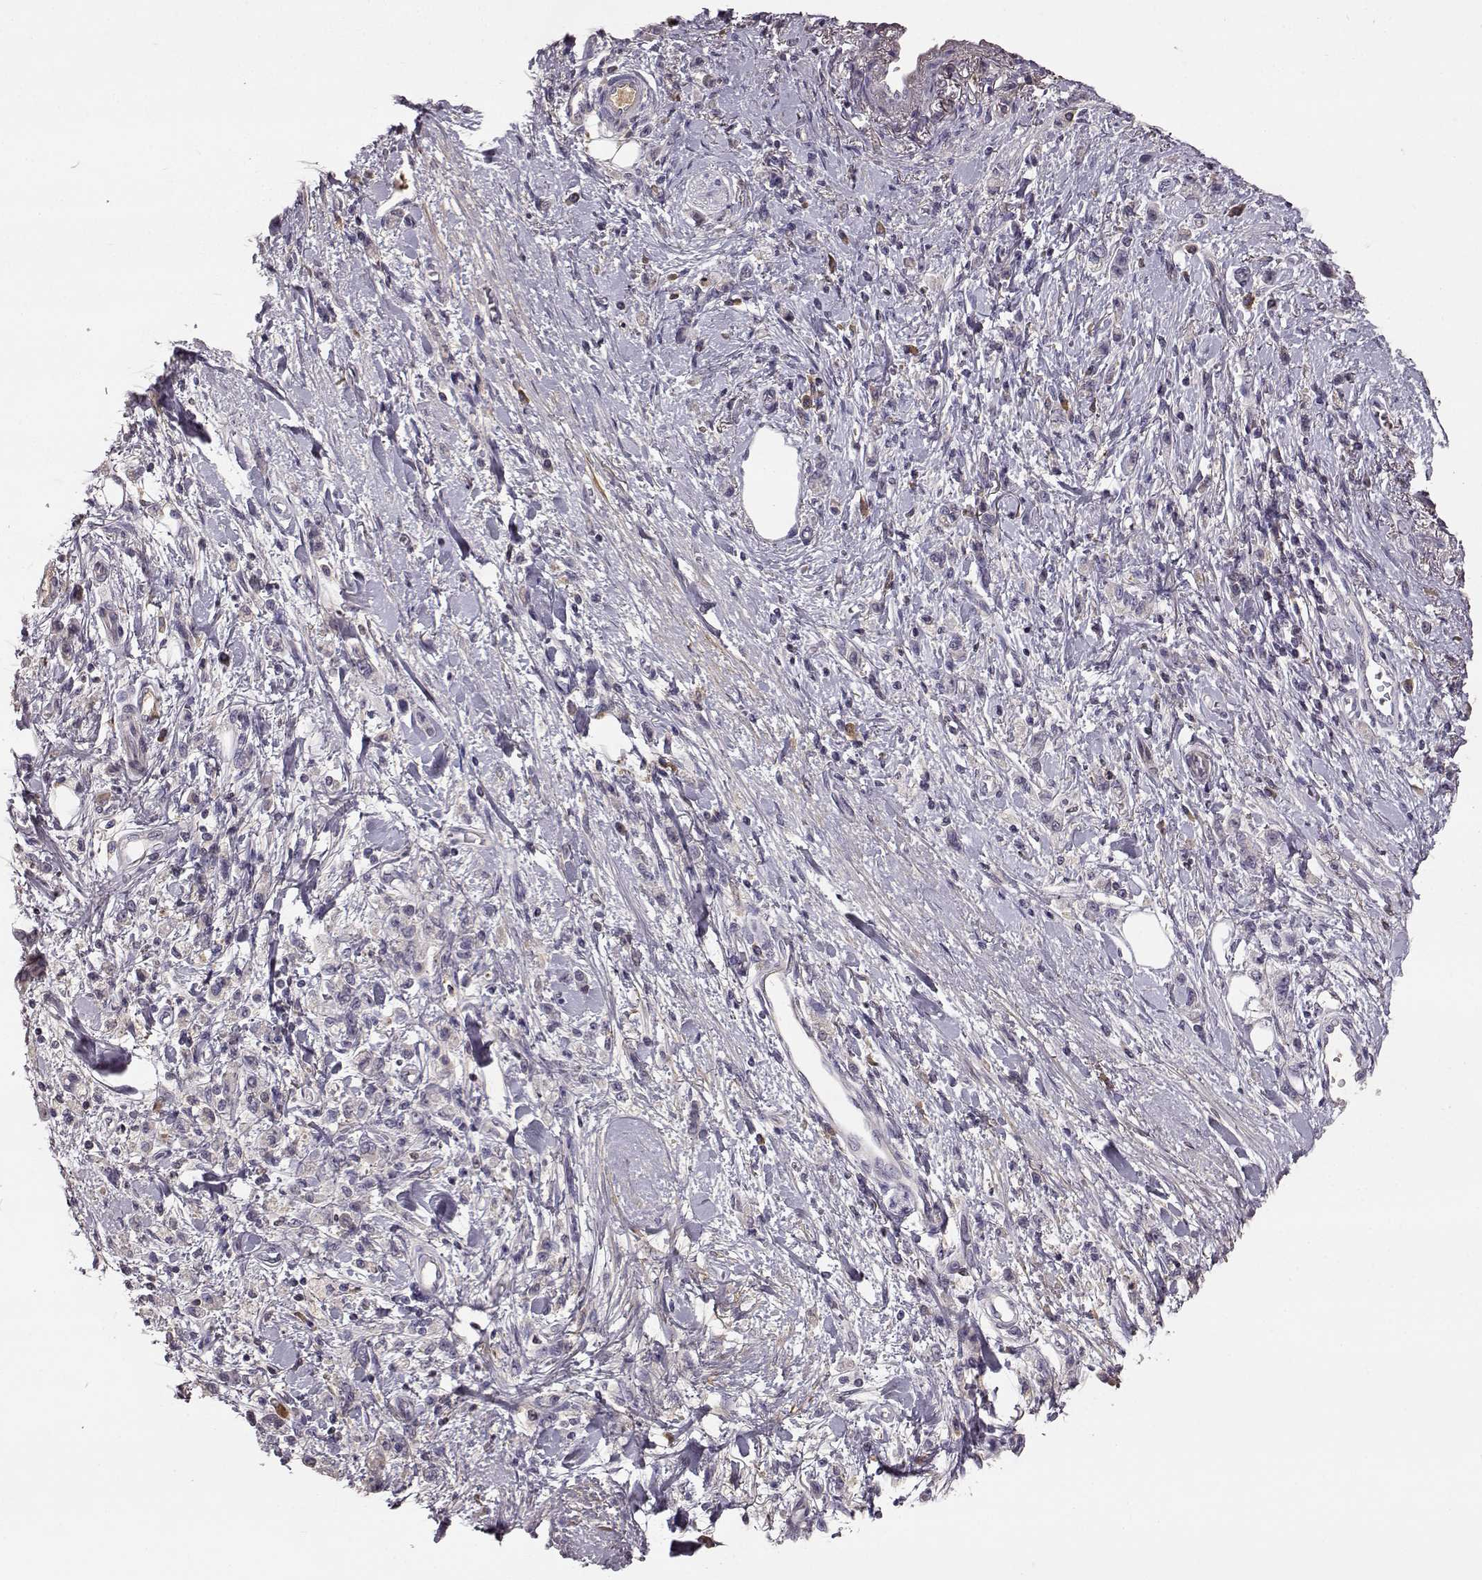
{"staining": {"intensity": "negative", "quantity": "none", "location": "none"}, "tissue": "stomach cancer", "cell_type": "Tumor cells", "image_type": "cancer", "snomed": [{"axis": "morphology", "description": "Adenocarcinoma, NOS"}, {"axis": "topography", "description": "Stomach"}], "caption": "This is an immunohistochemistry photomicrograph of human stomach cancer (adenocarcinoma). There is no staining in tumor cells.", "gene": "YJEFN3", "patient": {"sex": "male", "age": 77}}